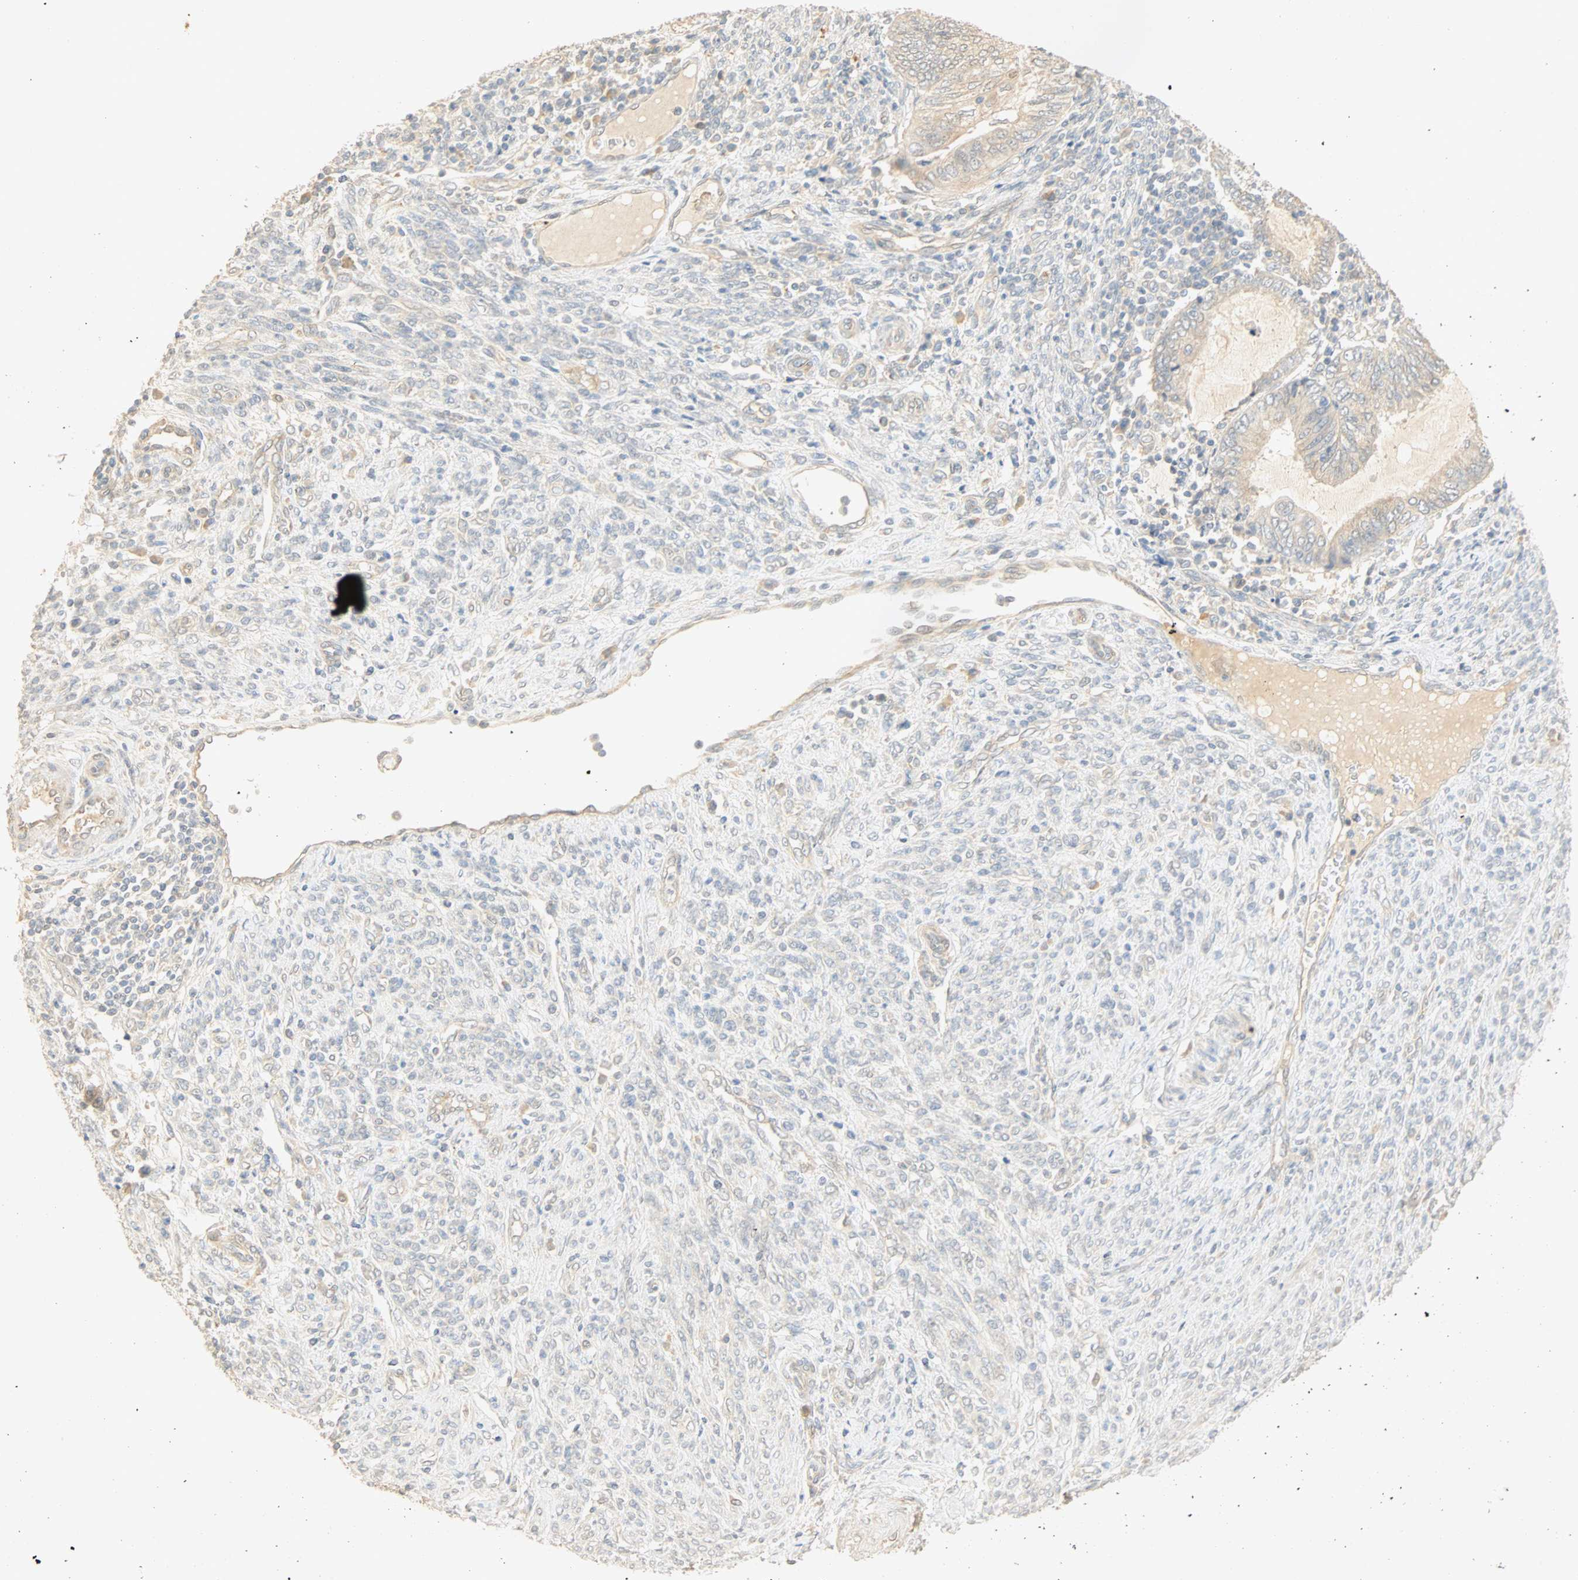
{"staining": {"intensity": "weak", "quantity": "<25%", "location": "cytoplasmic/membranous"}, "tissue": "endometrial cancer", "cell_type": "Tumor cells", "image_type": "cancer", "snomed": [{"axis": "morphology", "description": "Adenocarcinoma, NOS"}, {"axis": "topography", "description": "Uterus"}, {"axis": "topography", "description": "Endometrium"}], "caption": "IHC photomicrograph of endometrial adenocarcinoma stained for a protein (brown), which demonstrates no positivity in tumor cells.", "gene": "SELENBP1", "patient": {"sex": "female", "age": 70}}